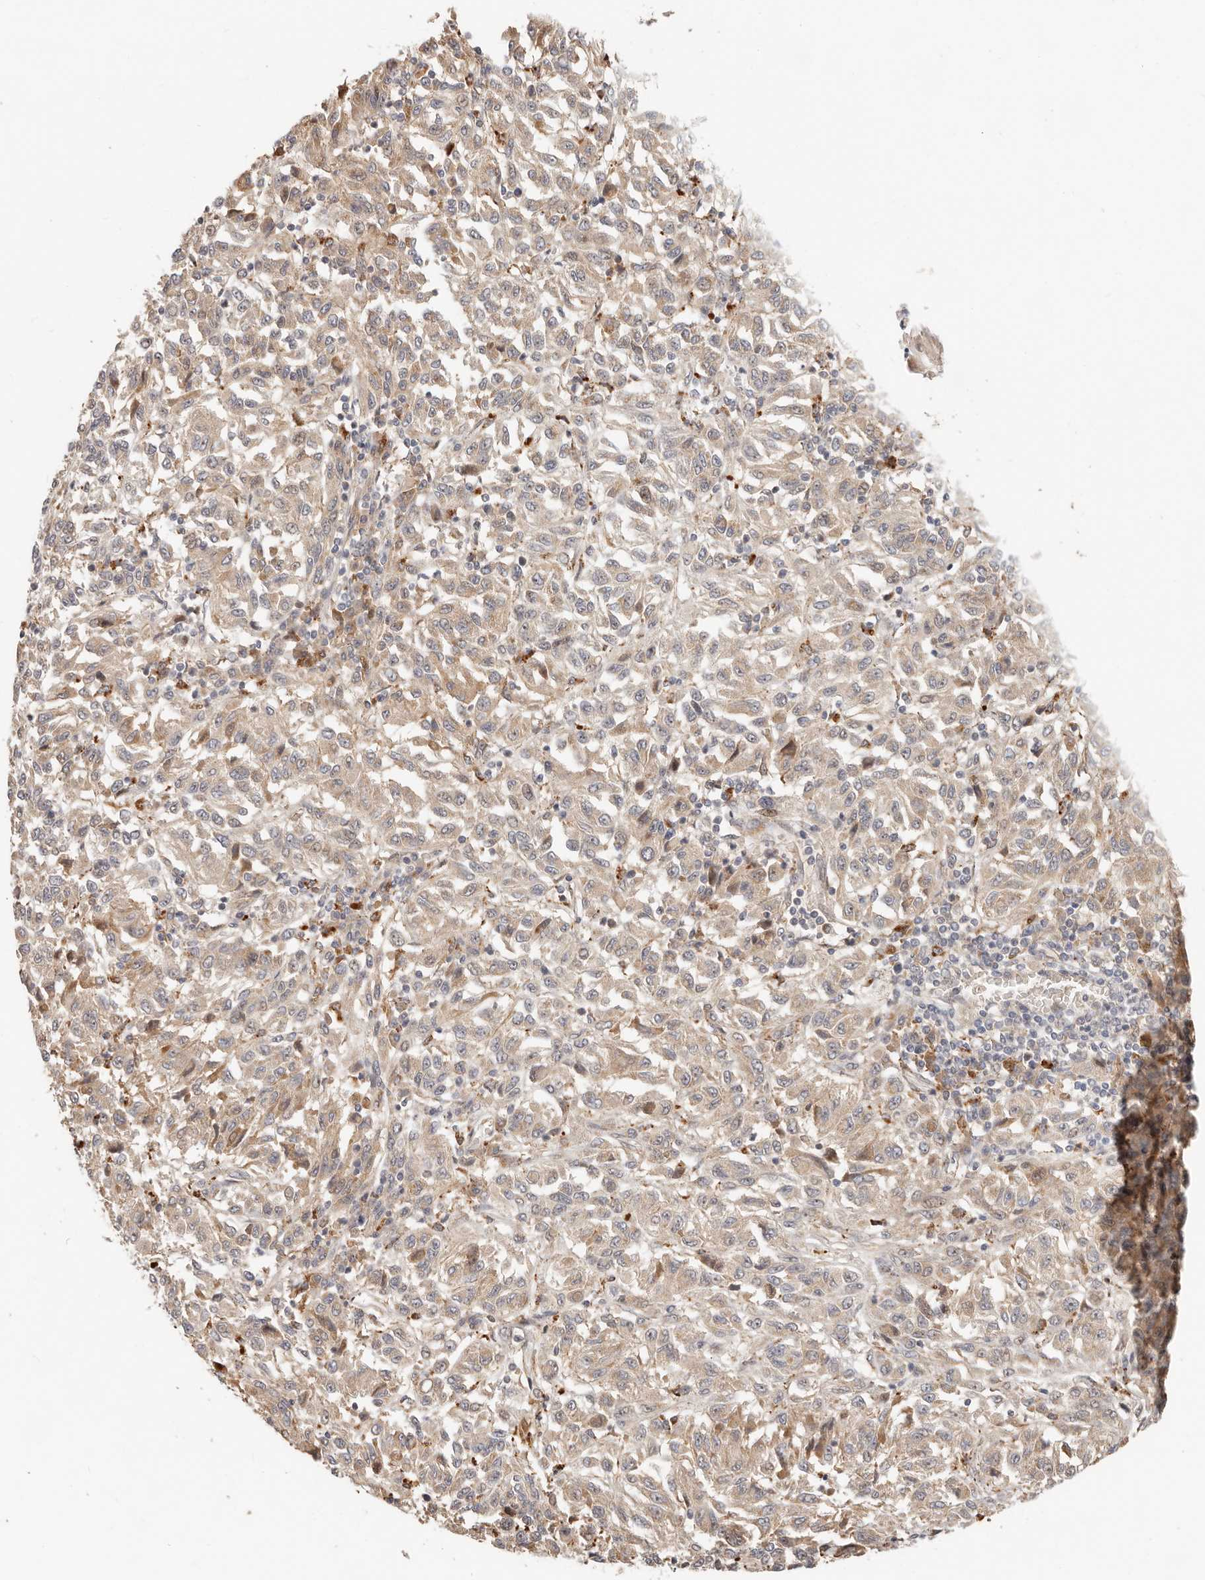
{"staining": {"intensity": "weak", "quantity": ">75%", "location": "cytoplasmic/membranous"}, "tissue": "melanoma", "cell_type": "Tumor cells", "image_type": "cancer", "snomed": [{"axis": "morphology", "description": "Malignant melanoma, Metastatic site"}, {"axis": "topography", "description": "Lung"}], "caption": "Immunohistochemistry (DAB (3,3'-diaminobenzidine)) staining of malignant melanoma (metastatic site) exhibits weak cytoplasmic/membranous protein staining in approximately >75% of tumor cells.", "gene": "ZRANB1", "patient": {"sex": "male", "age": 64}}